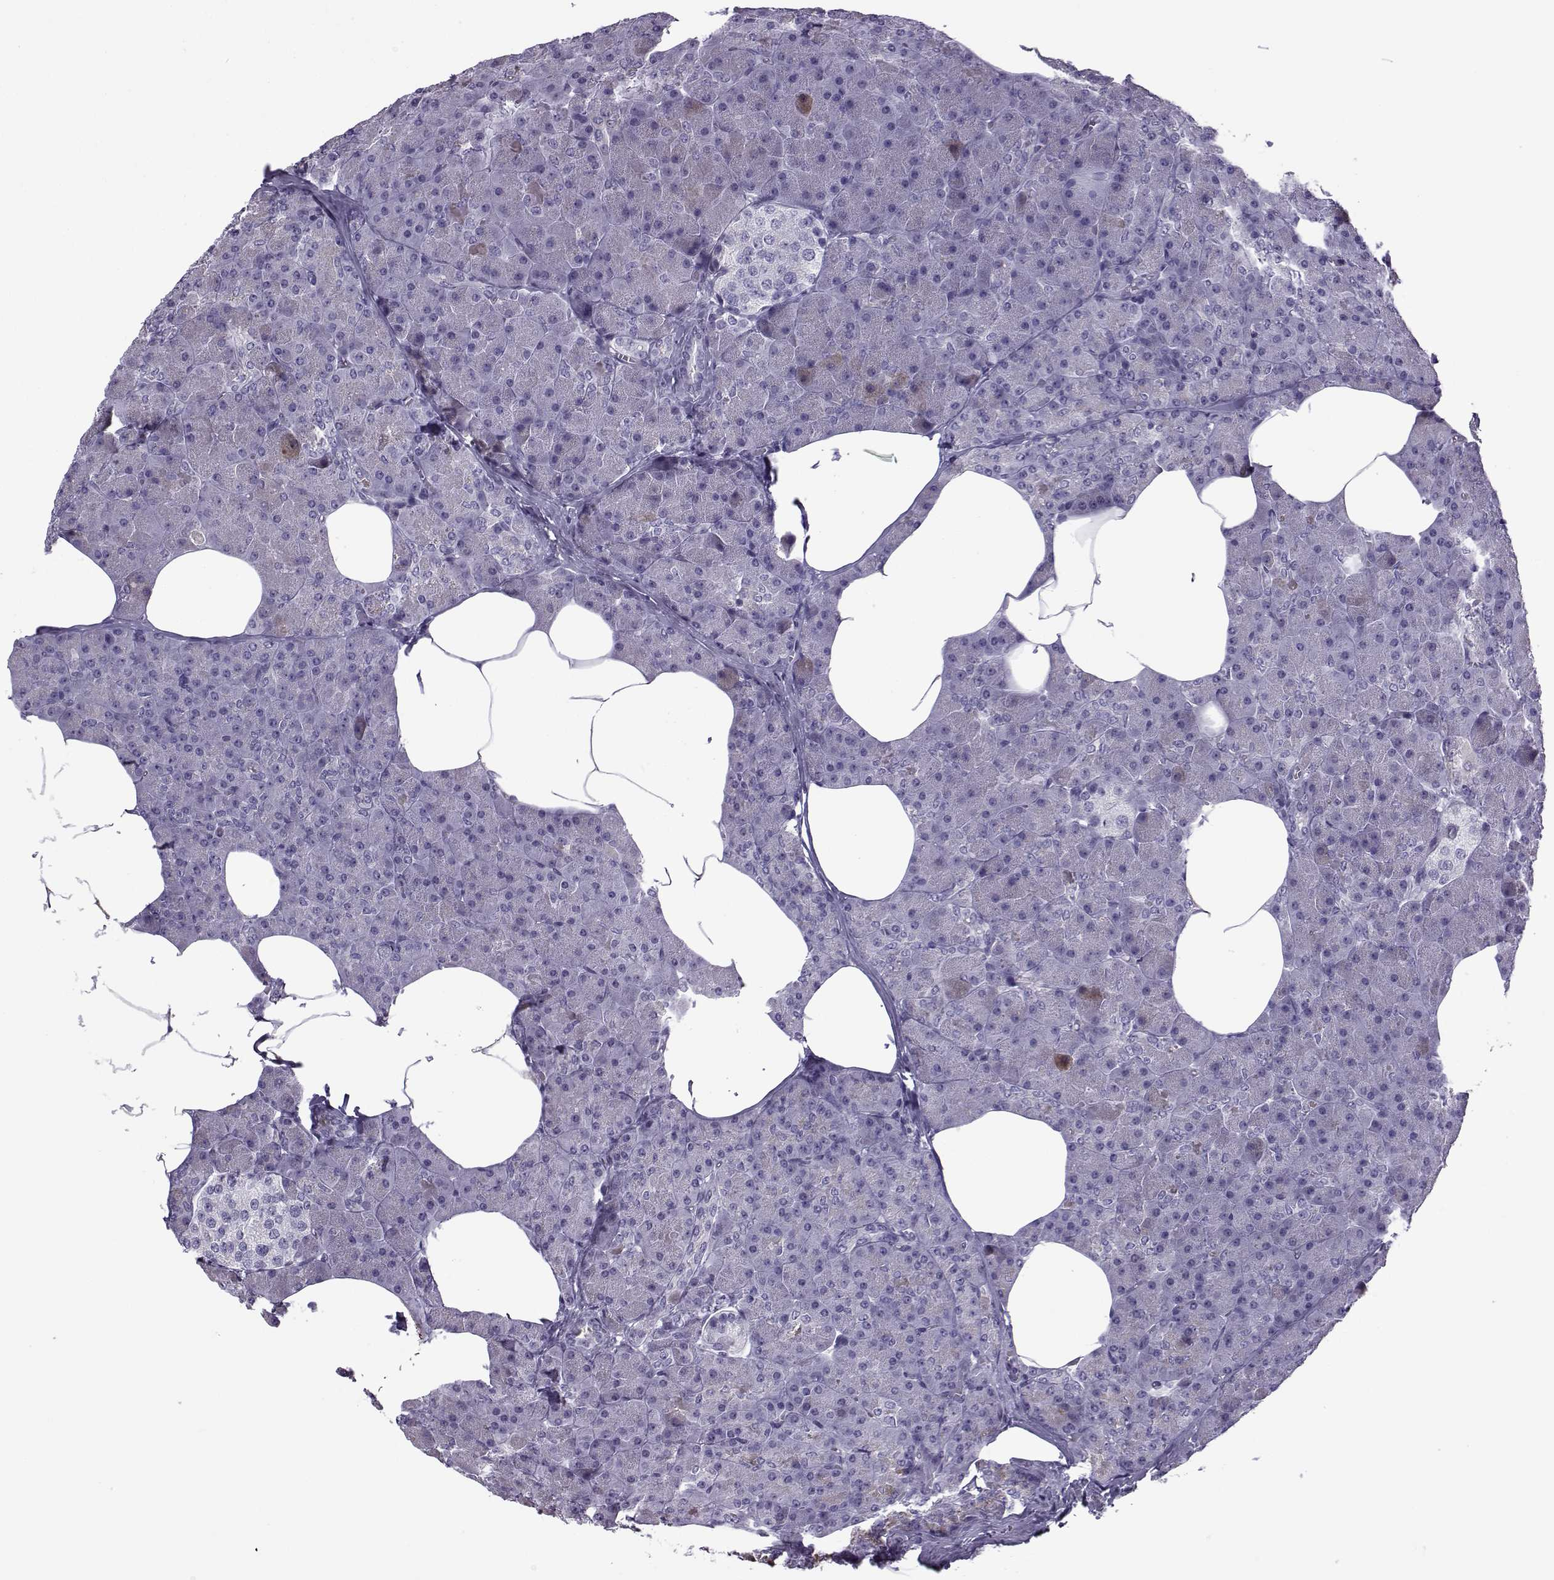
{"staining": {"intensity": "weak", "quantity": "<25%", "location": "cytoplasmic/membranous"}, "tissue": "pancreas", "cell_type": "Exocrine glandular cells", "image_type": "normal", "snomed": [{"axis": "morphology", "description": "Normal tissue, NOS"}, {"axis": "topography", "description": "Pancreas"}], "caption": "Immunohistochemistry (IHC) micrograph of benign human pancreas stained for a protein (brown), which reveals no staining in exocrine glandular cells.", "gene": "OIP5", "patient": {"sex": "female", "age": 45}}